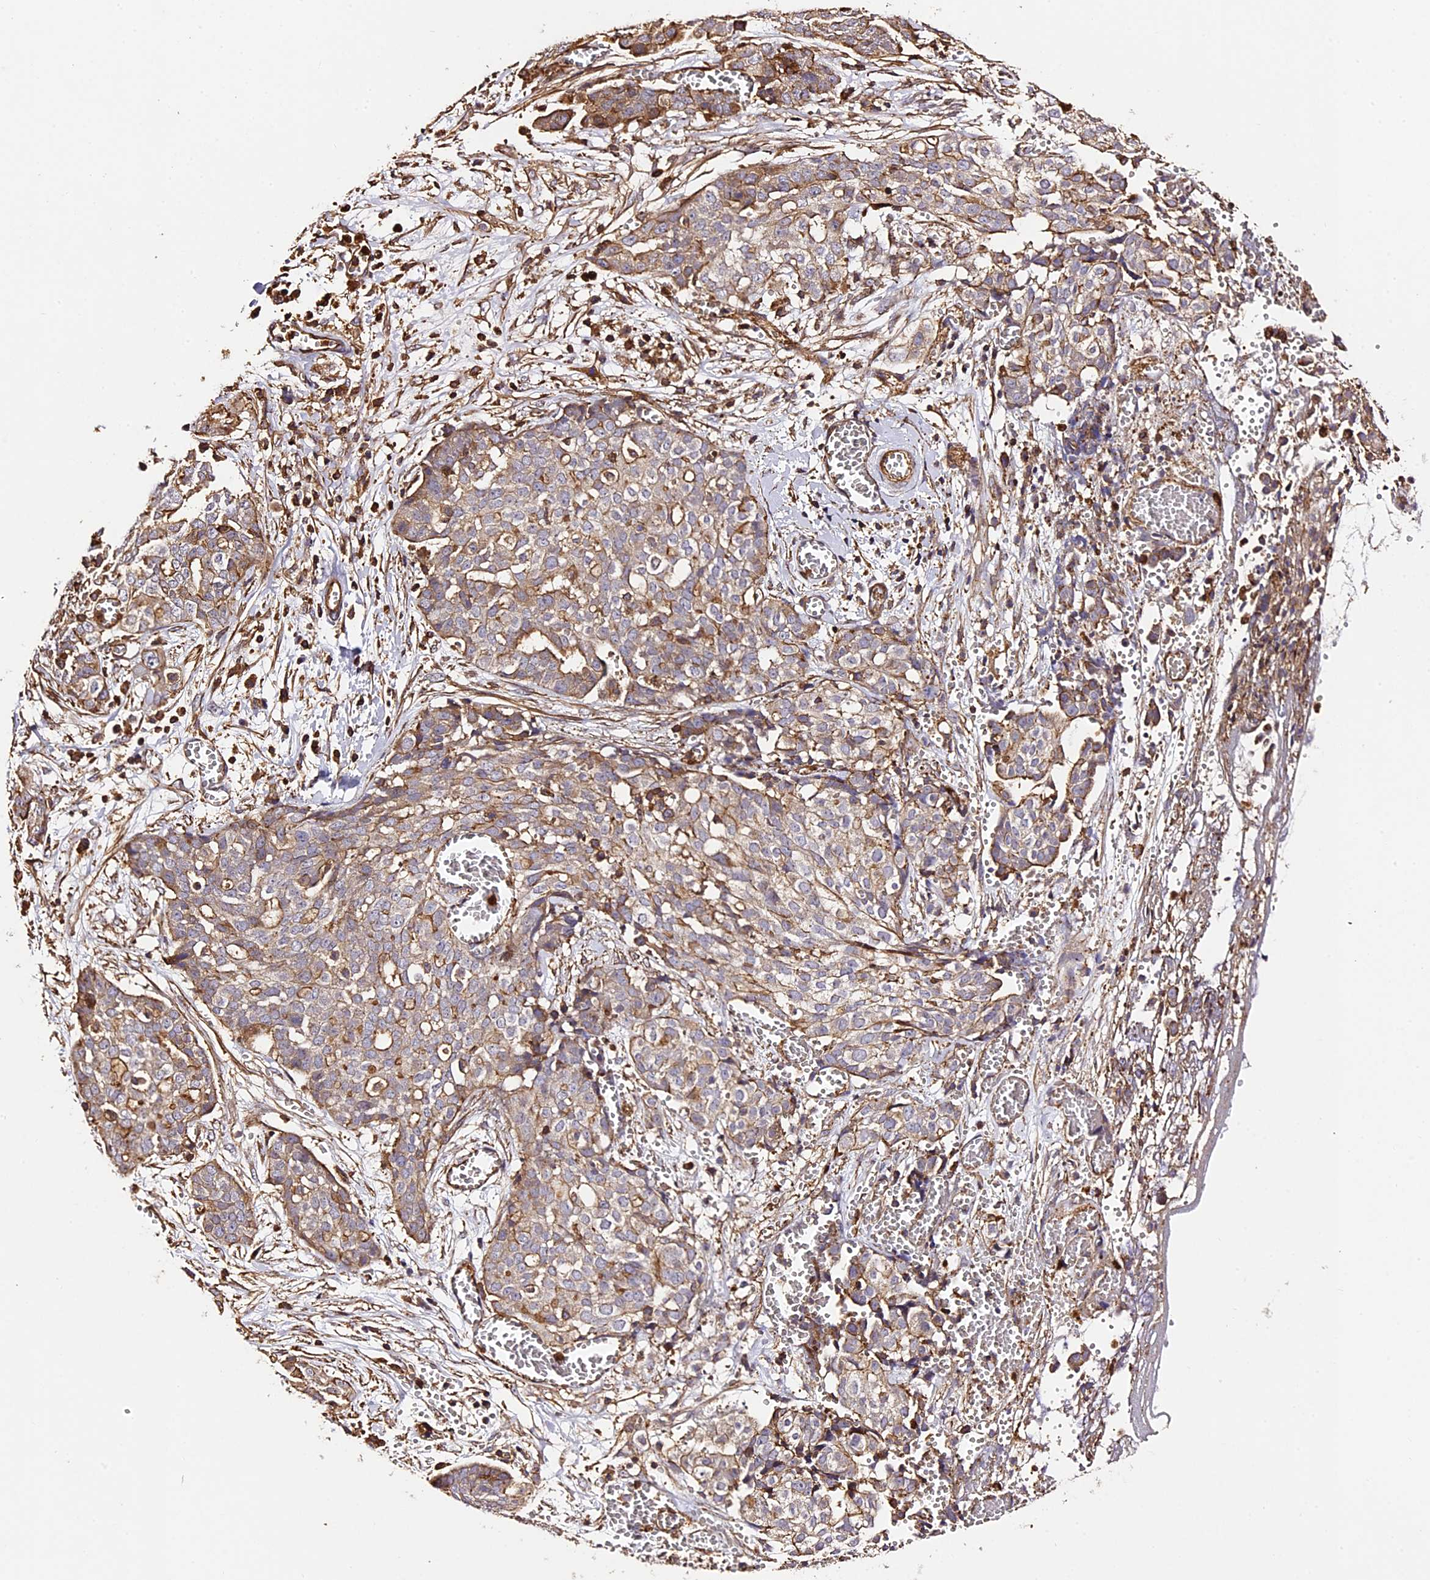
{"staining": {"intensity": "moderate", "quantity": ">75%", "location": "cytoplasmic/membranous"}, "tissue": "ovarian cancer", "cell_type": "Tumor cells", "image_type": "cancer", "snomed": [{"axis": "morphology", "description": "Cystadenocarcinoma, serous, NOS"}, {"axis": "topography", "description": "Soft tissue"}, {"axis": "topography", "description": "Ovary"}], "caption": "Serous cystadenocarcinoma (ovarian) tissue exhibits moderate cytoplasmic/membranous staining in about >75% of tumor cells, visualized by immunohistochemistry. Nuclei are stained in blue.", "gene": "RAPSN", "patient": {"sex": "female", "age": 57}}